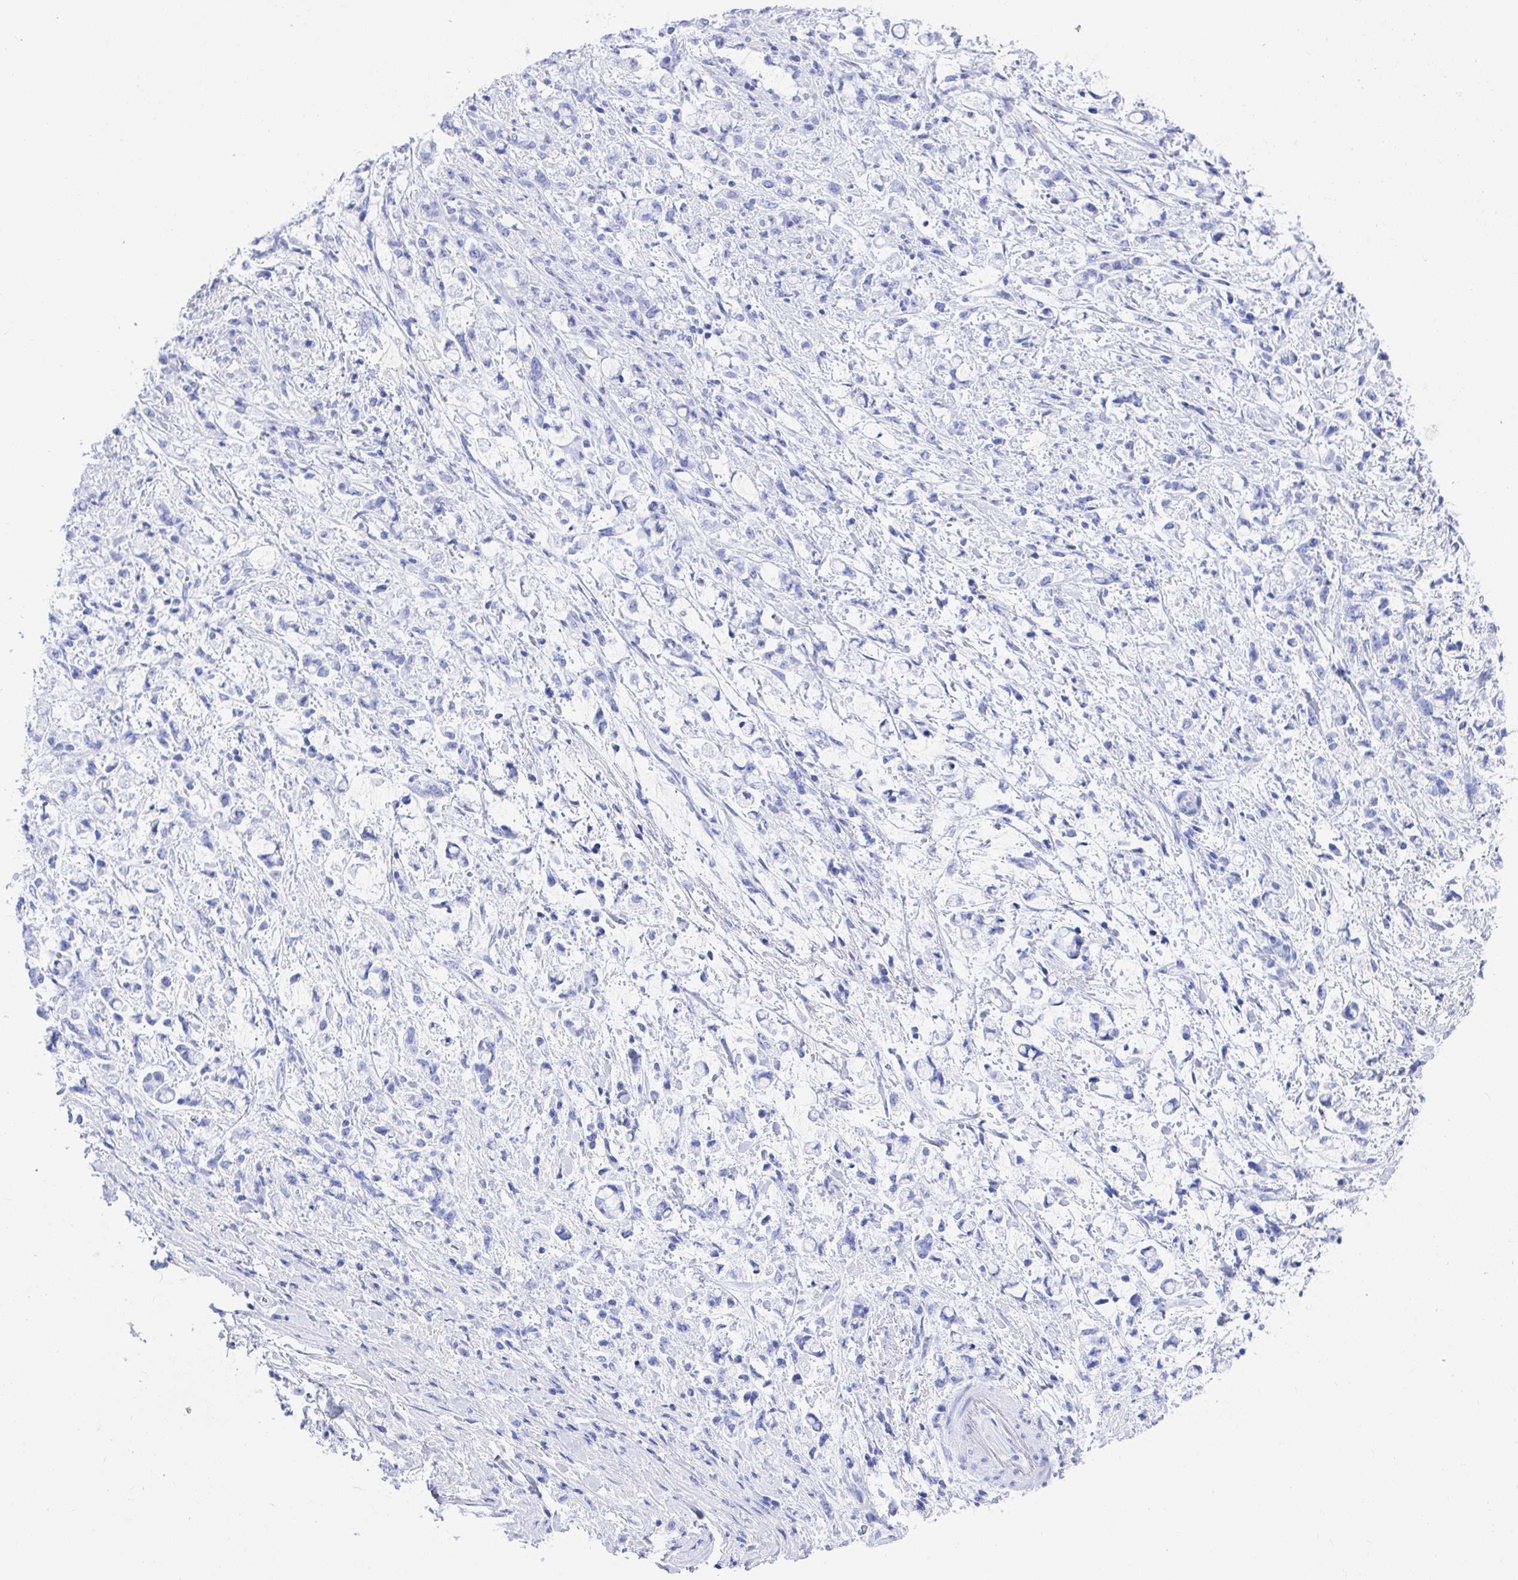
{"staining": {"intensity": "negative", "quantity": "none", "location": "none"}, "tissue": "stomach cancer", "cell_type": "Tumor cells", "image_type": "cancer", "snomed": [{"axis": "morphology", "description": "Adenocarcinoma, NOS"}, {"axis": "topography", "description": "Stomach"}], "caption": "Immunohistochemistry image of neoplastic tissue: stomach cancer (adenocarcinoma) stained with DAB (3,3'-diaminobenzidine) exhibits no significant protein staining in tumor cells.", "gene": "FRMD3", "patient": {"sex": "female", "age": 60}}